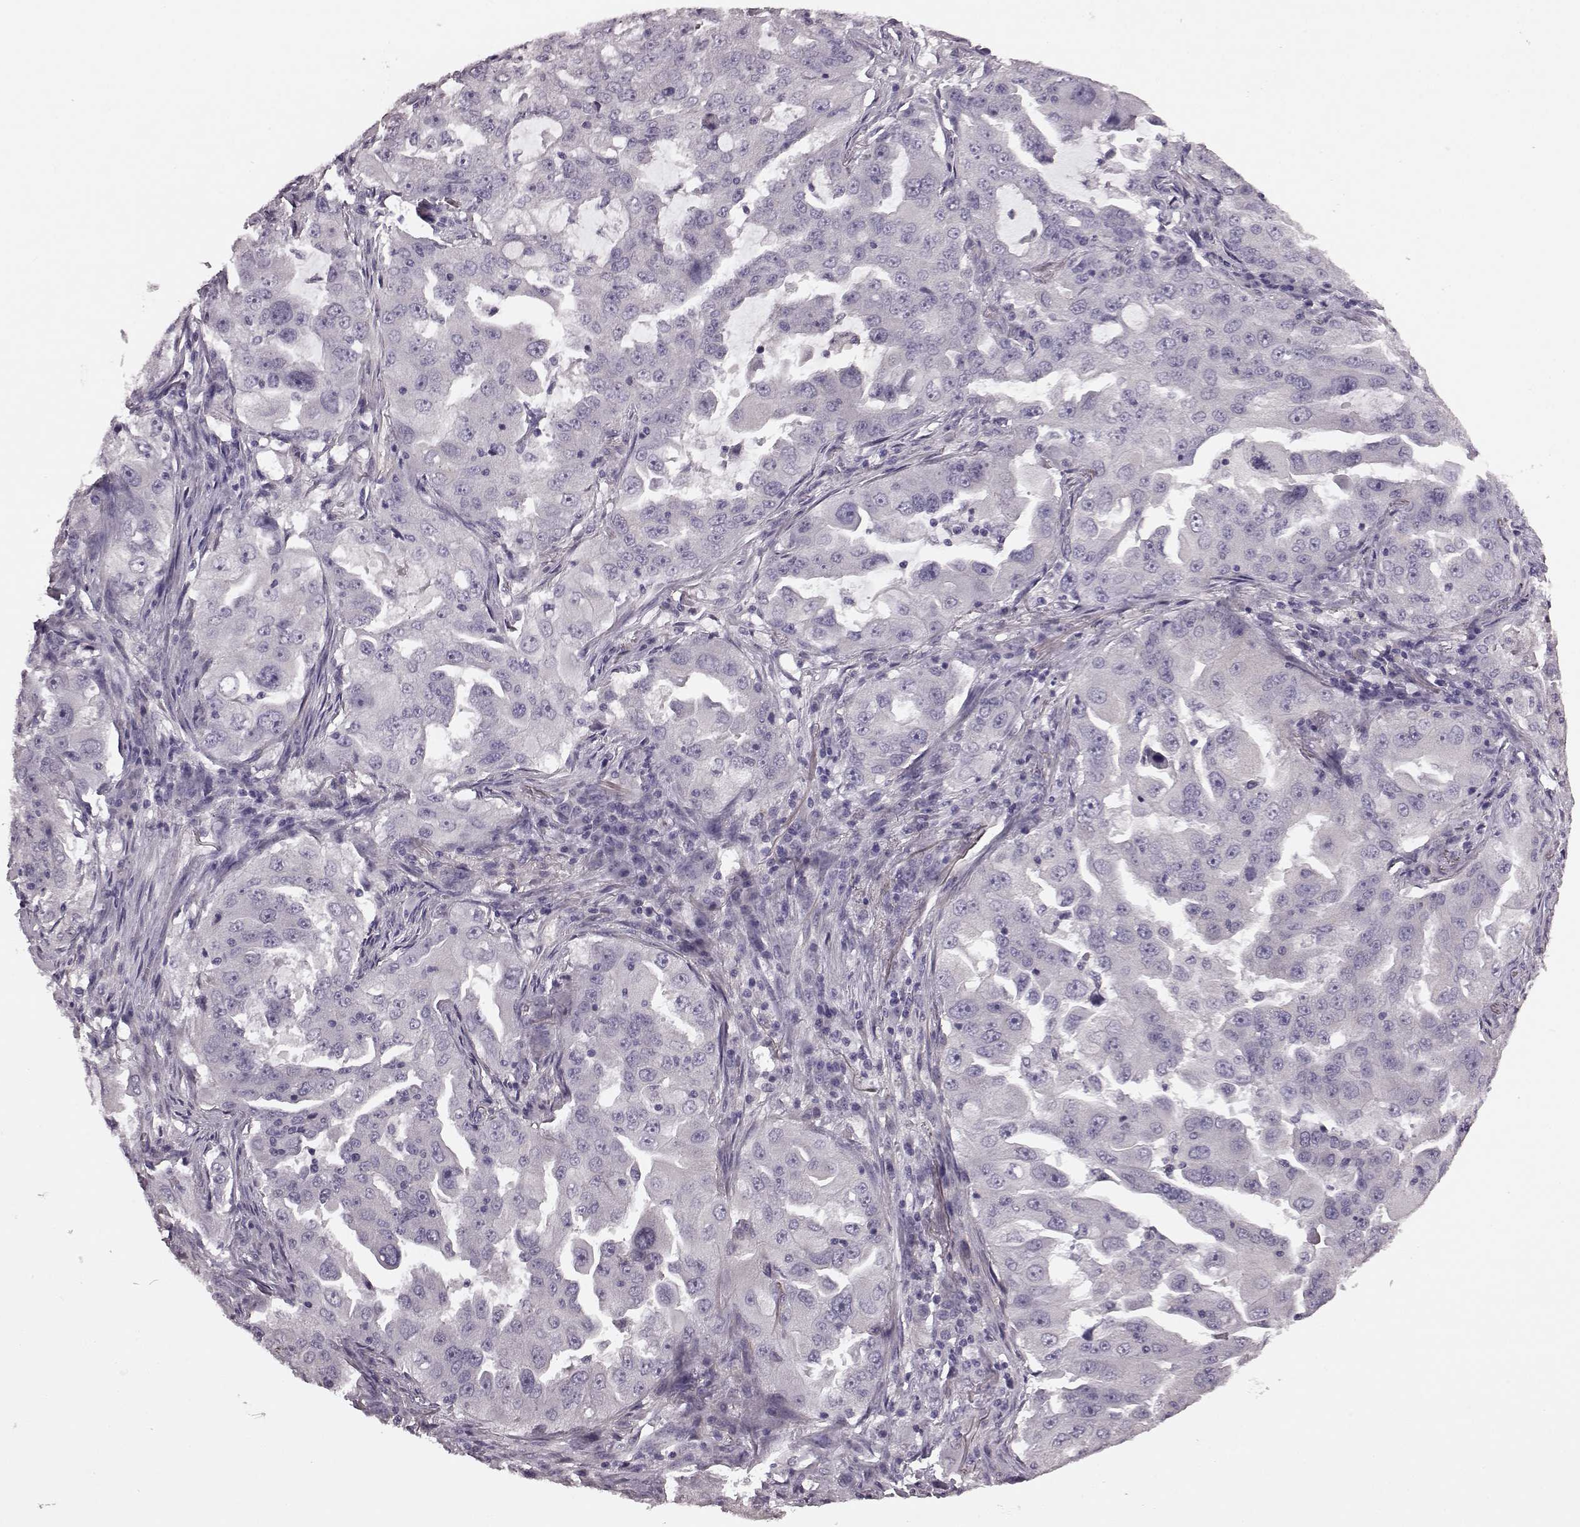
{"staining": {"intensity": "negative", "quantity": "none", "location": "none"}, "tissue": "lung cancer", "cell_type": "Tumor cells", "image_type": "cancer", "snomed": [{"axis": "morphology", "description": "Adenocarcinoma, NOS"}, {"axis": "topography", "description": "Lung"}], "caption": "DAB immunohistochemical staining of human lung adenocarcinoma reveals no significant staining in tumor cells.", "gene": "GRK1", "patient": {"sex": "female", "age": 61}}